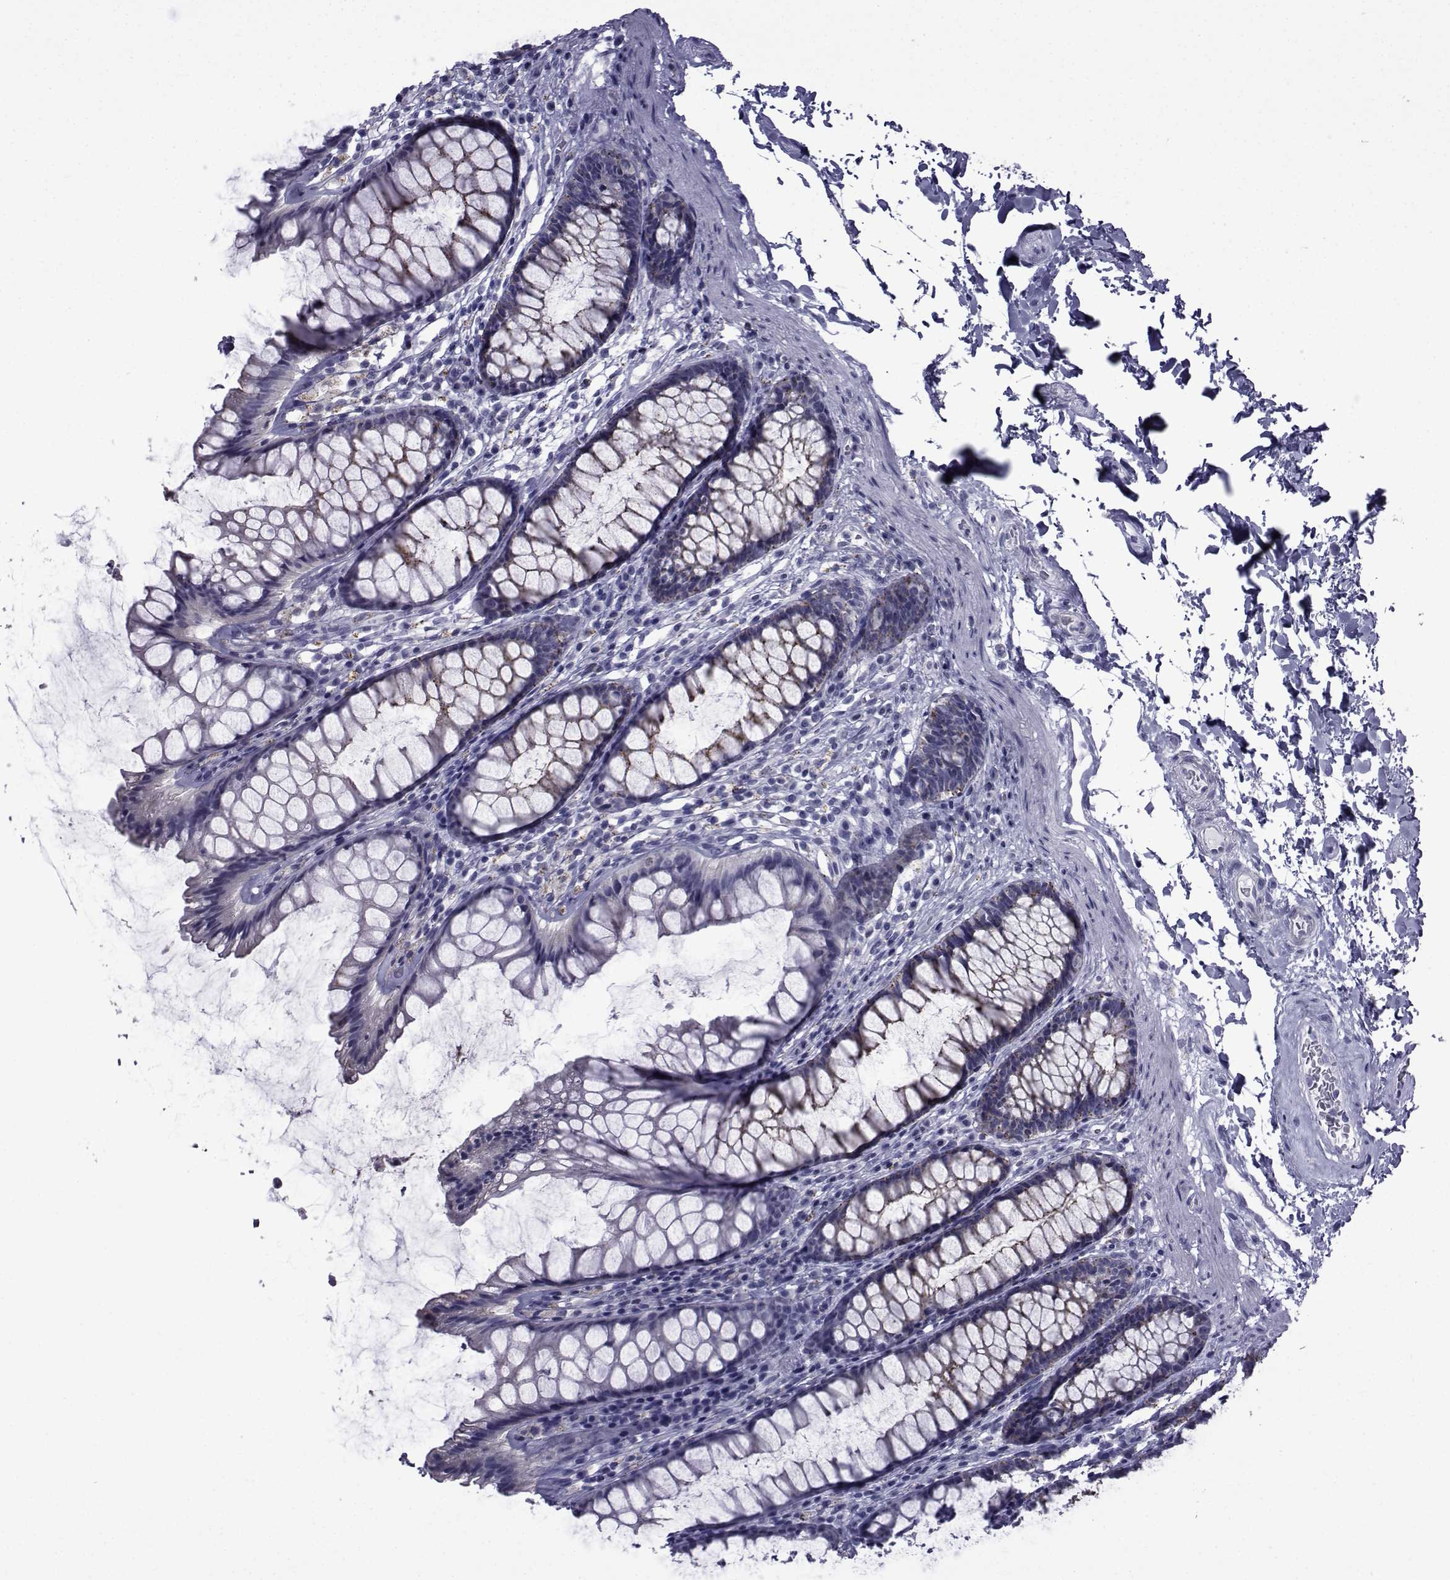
{"staining": {"intensity": "moderate", "quantity": "<25%", "location": "cytoplasmic/membranous"}, "tissue": "rectum", "cell_type": "Glandular cells", "image_type": "normal", "snomed": [{"axis": "morphology", "description": "Normal tissue, NOS"}, {"axis": "topography", "description": "Rectum"}], "caption": "IHC of unremarkable rectum shows low levels of moderate cytoplasmic/membranous staining in about <25% of glandular cells.", "gene": "PDE6G", "patient": {"sex": "male", "age": 72}}